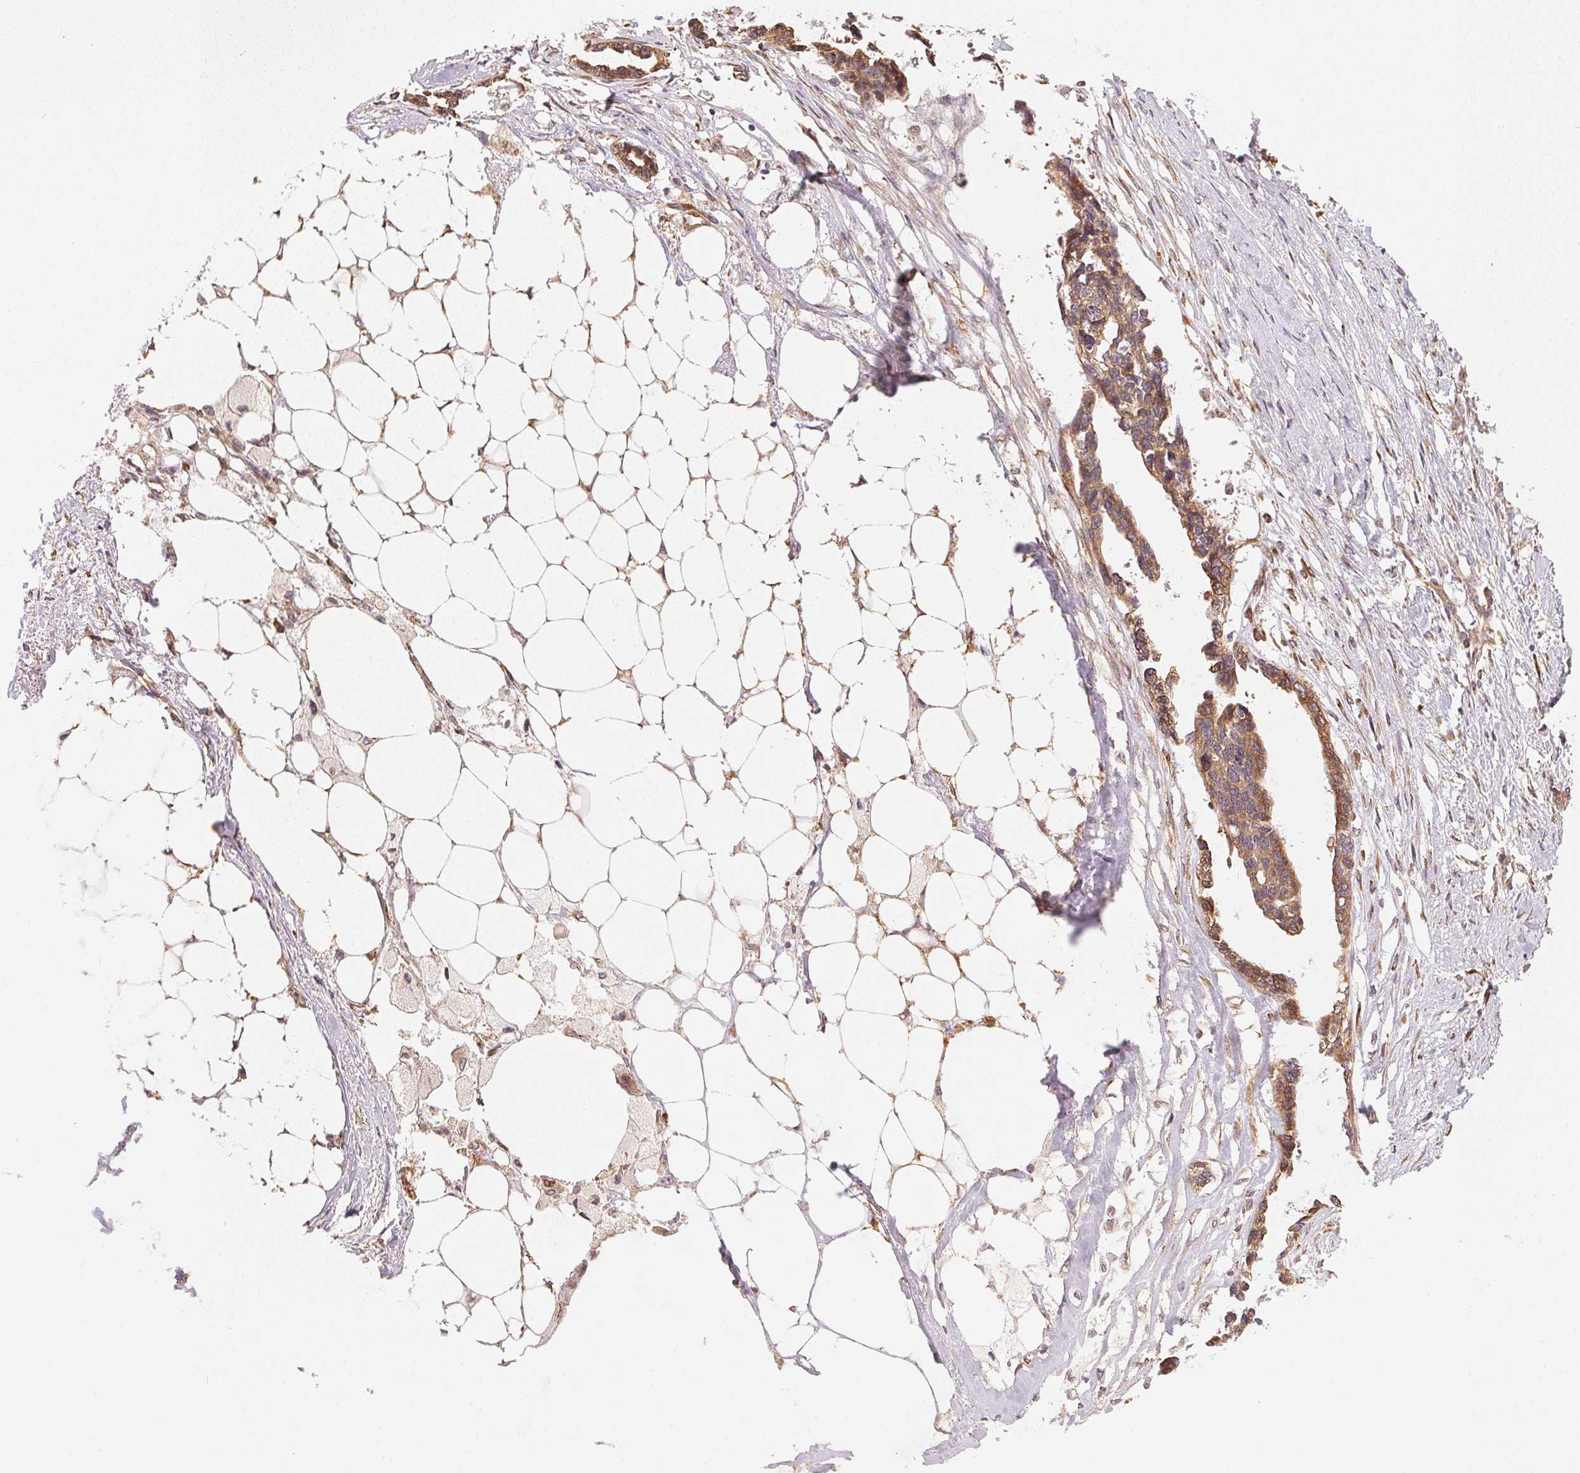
{"staining": {"intensity": "moderate", "quantity": ">75%", "location": "cytoplasmic/membranous"}, "tissue": "ovarian cancer", "cell_type": "Tumor cells", "image_type": "cancer", "snomed": [{"axis": "morphology", "description": "Cystadenocarcinoma, serous, NOS"}, {"axis": "topography", "description": "Ovary"}], "caption": "Tumor cells show medium levels of moderate cytoplasmic/membranous positivity in about >75% of cells in serous cystadenocarcinoma (ovarian).", "gene": "STRN4", "patient": {"sex": "female", "age": 69}}